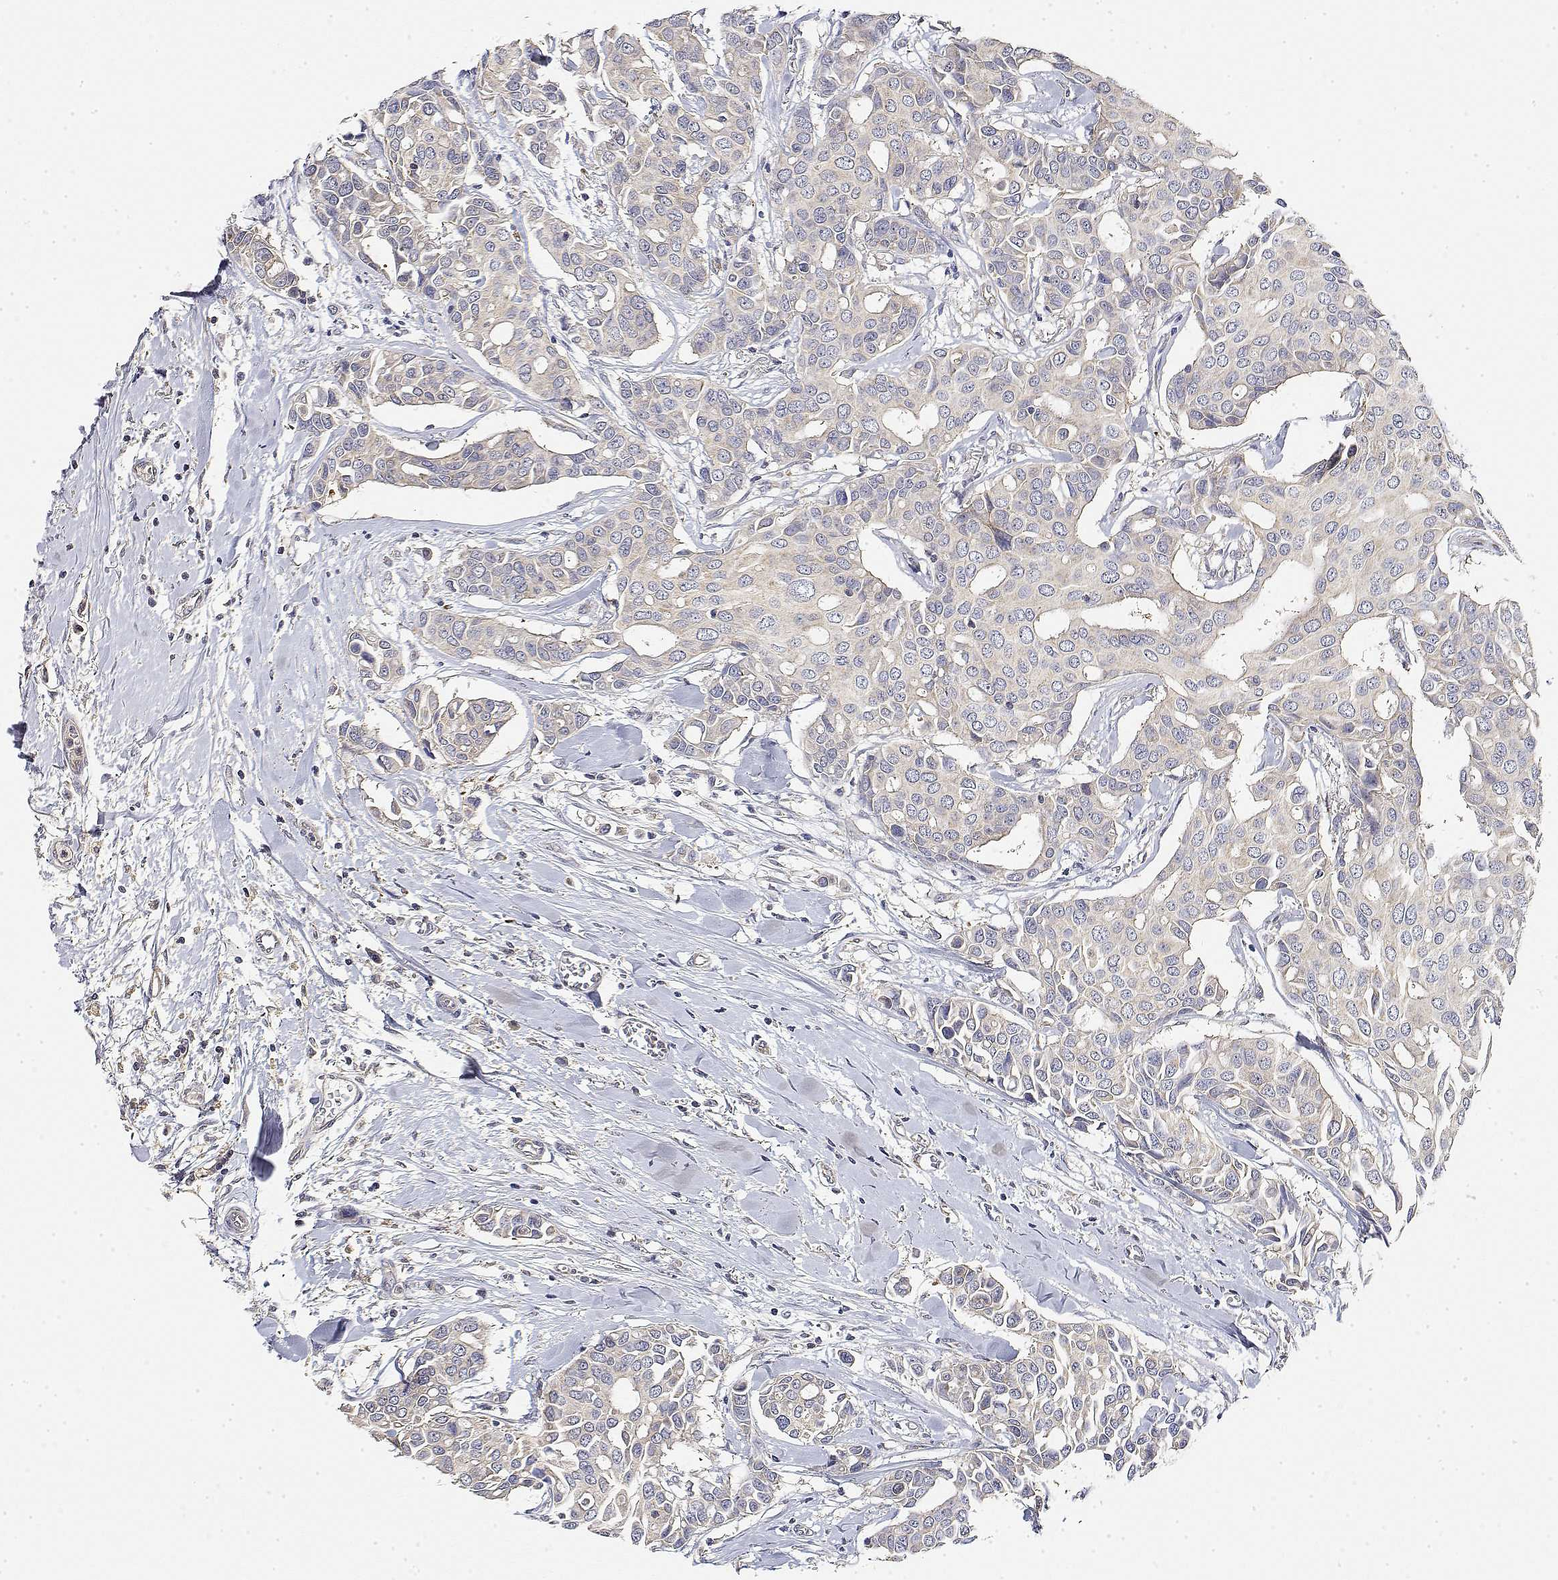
{"staining": {"intensity": "negative", "quantity": "none", "location": "none"}, "tissue": "breast cancer", "cell_type": "Tumor cells", "image_type": "cancer", "snomed": [{"axis": "morphology", "description": "Duct carcinoma"}, {"axis": "topography", "description": "Breast"}], "caption": "High power microscopy photomicrograph of an immunohistochemistry (IHC) micrograph of breast cancer, revealing no significant staining in tumor cells.", "gene": "LONRF3", "patient": {"sex": "female", "age": 54}}